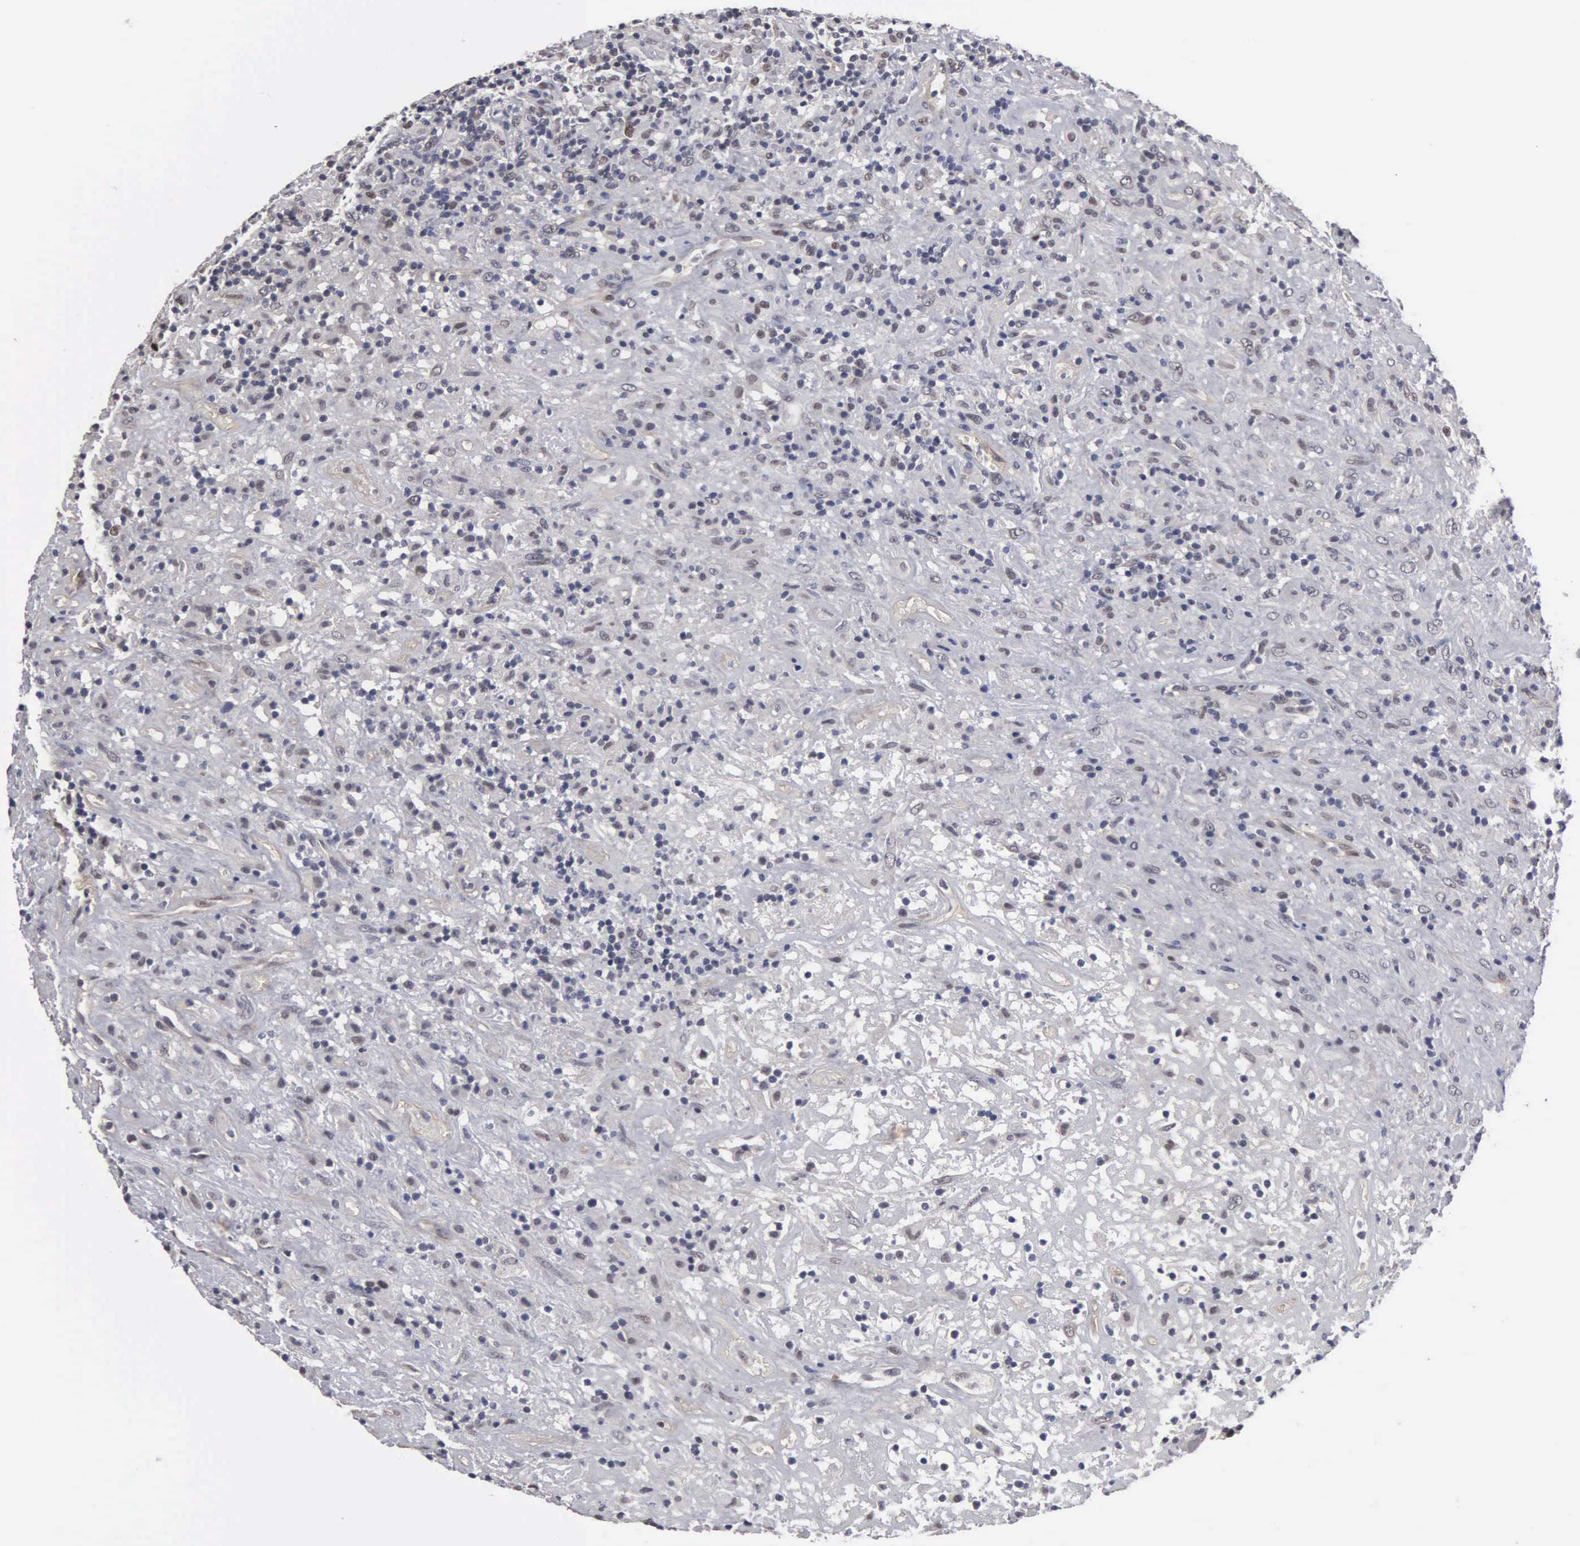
{"staining": {"intensity": "weak", "quantity": "<25%", "location": "nuclear"}, "tissue": "lymphoma", "cell_type": "Tumor cells", "image_type": "cancer", "snomed": [{"axis": "morphology", "description": "Hodgkin's disease, NOS"}, {"axis": "topography", "description": "Lymph node"}], "caption": "Immunohistochemical staining of human Hodgkin's disease shows no significant expression in tumor cells.", "gene": "ZBTB33", "patient": {"sex": "male", "age": 46}}